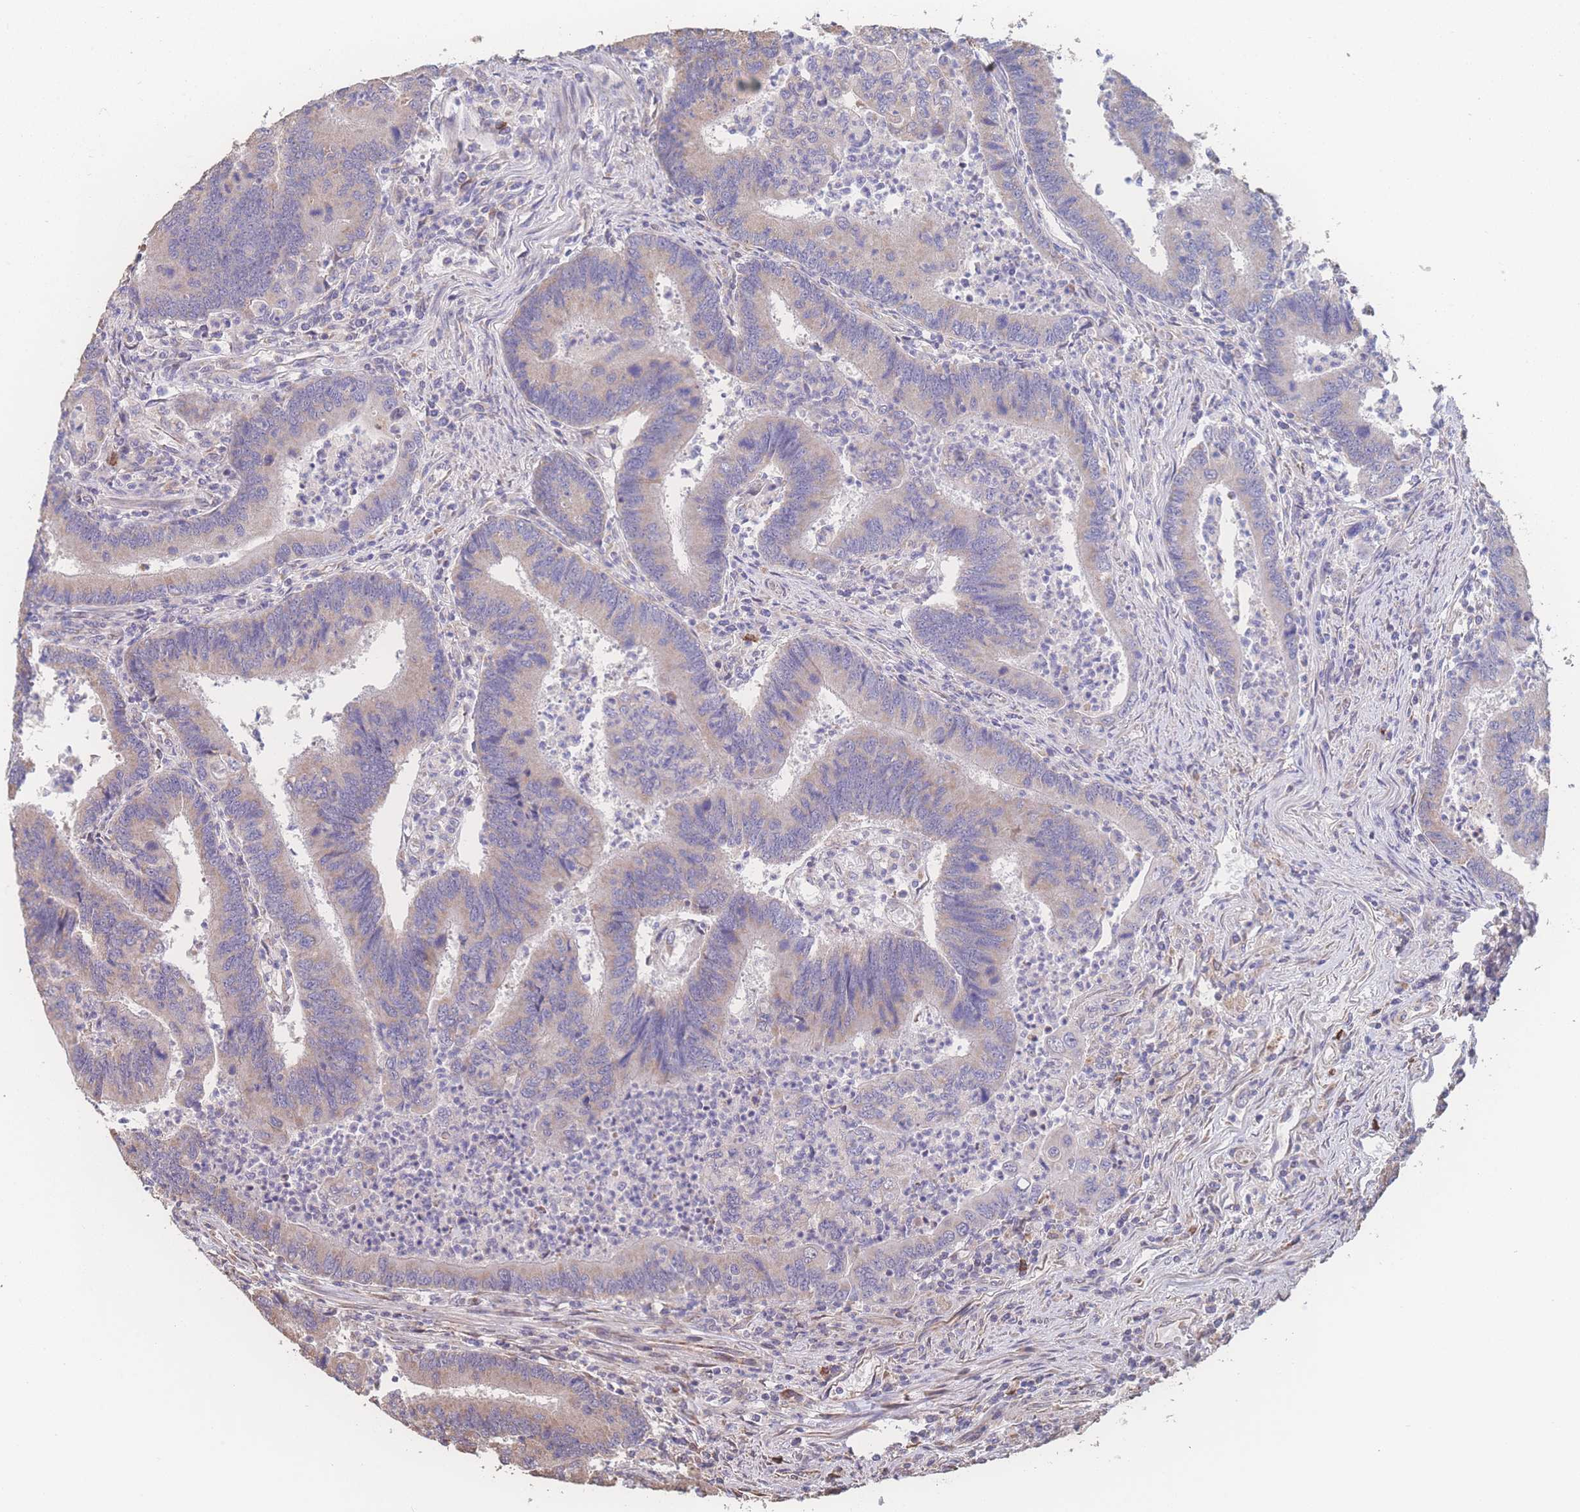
{"staining": {"intensity": "weak", "quantity": "25%-75%", "location": "cytoplasmic/membranous"}, "tissue": "colorectal cancer", "cell_type": "Tumor cells", "image_type": "cancer", "snomed": [{"axis": "morphology", "description": "Adenocarcinoma, NOS"}, {"axis": "topography", "description": "Colon"}], "caption": "An immunohistochemistry photomicrograph of tumor tissue is shown. Protein staining in brown highlights weak cytoplasmic/membranous positivity in colorectal cancer within tumor cells. Immunohistochemistry stains the protein of interest in brown and the nuclei are stained blue.", "gene": "SGSM3", "patient": {"sex": "female", "age": 67}}